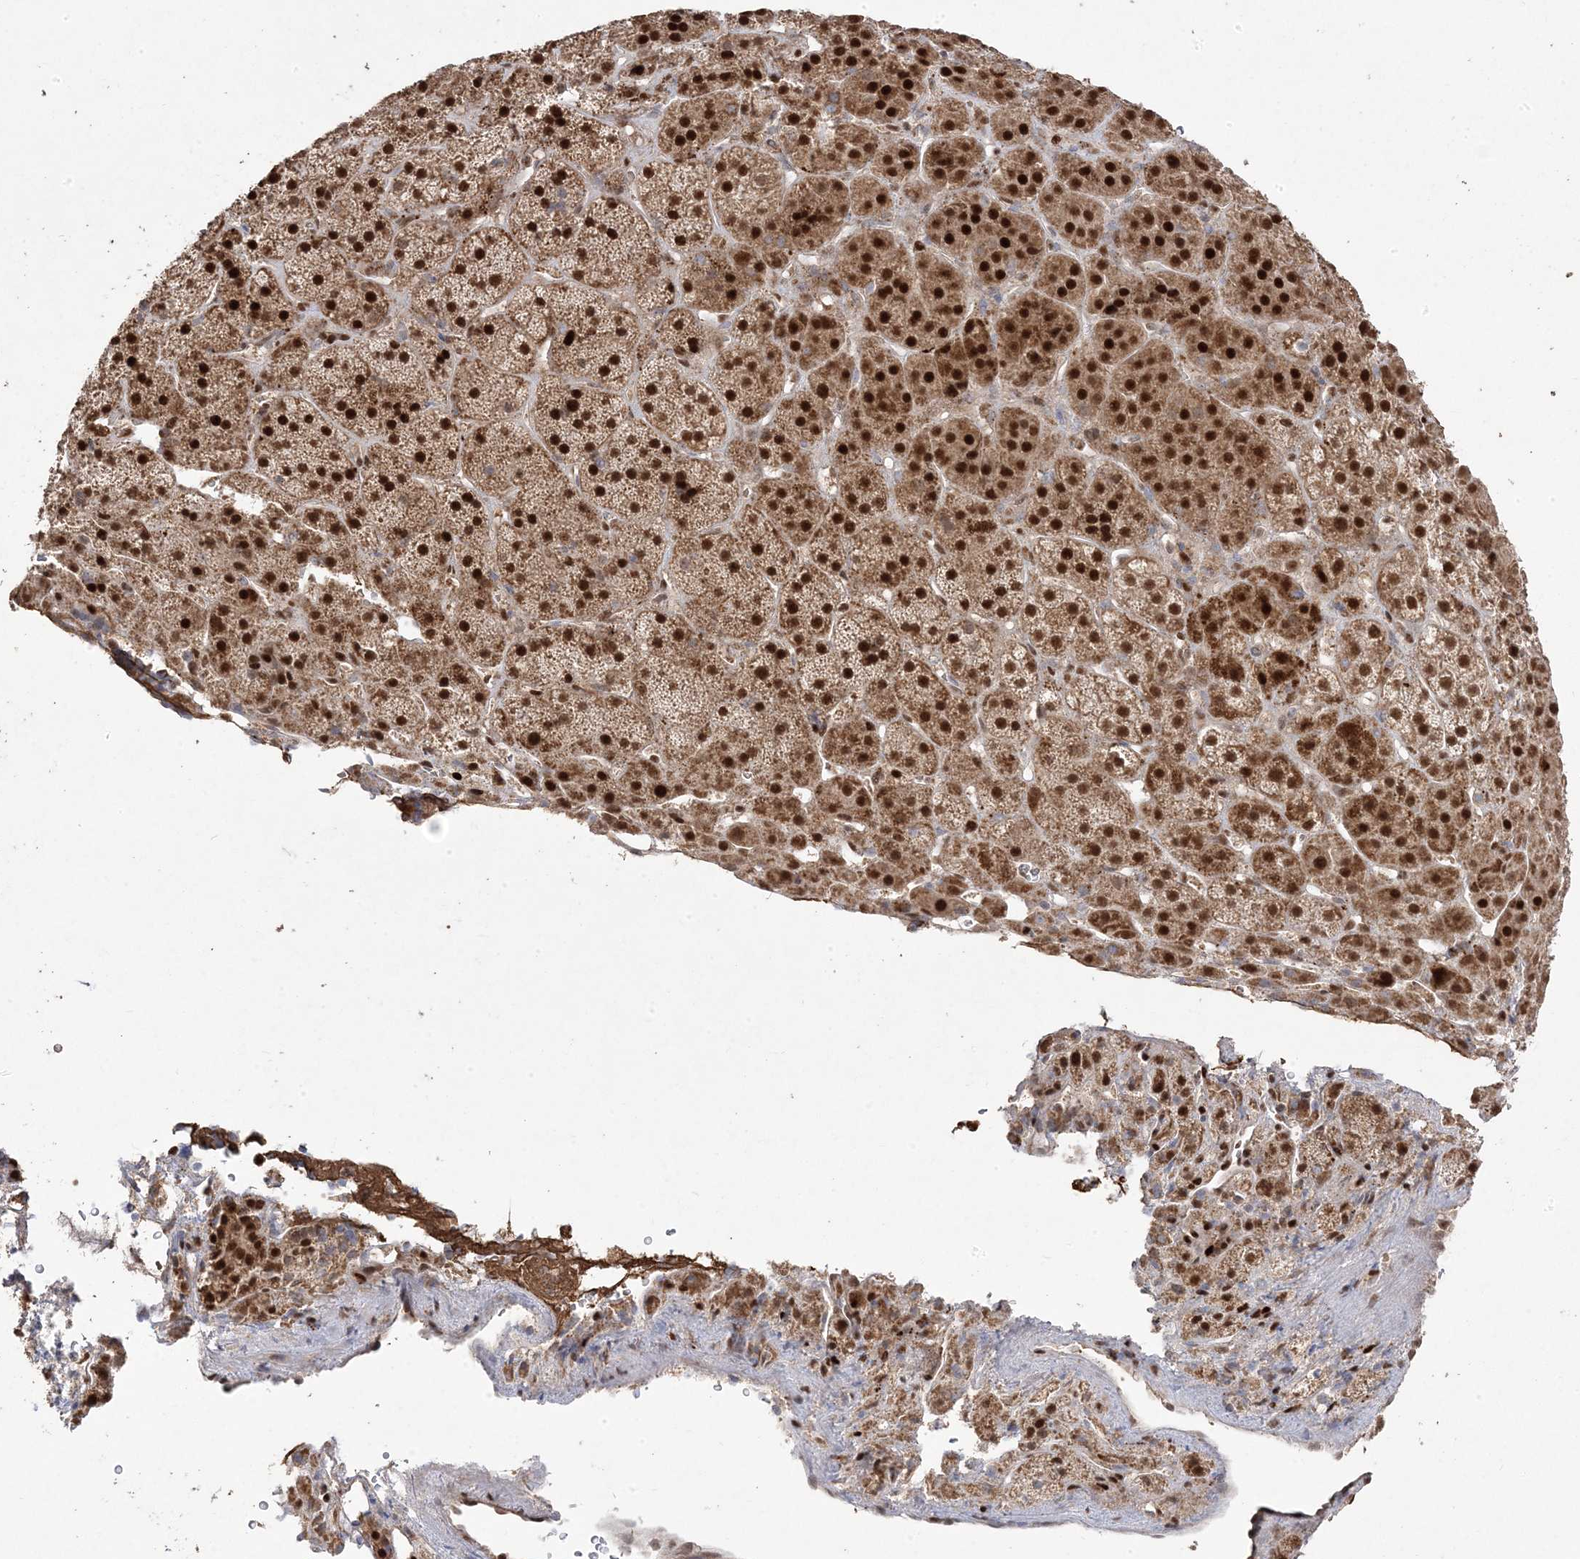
{"staining": {"intensity": "strong", "quantity": ">75%", "location": "cytoplasmic/membranous,nuclear"}, "tissue": "adrenal gland", "cell_type": "Glandular cells", "image_type": "normal", "snomed": [{"axis": "morphology", "description": "Normal tissue, NOS"}, {"axis": "topography", "description": "Adrenal gland"}], "caption": "DAB (3,3'-diaminobenzidine) immunohistochemical staining of unremarkable adrenal gland shows strong cytoplasmic/membranous,nuclear protein positivity in about >75% of glandular cells. (IHC, brightfield microscopy, high magnification).", "gene": "PPOX", "patient": {"sex": "female", "age": 57}}